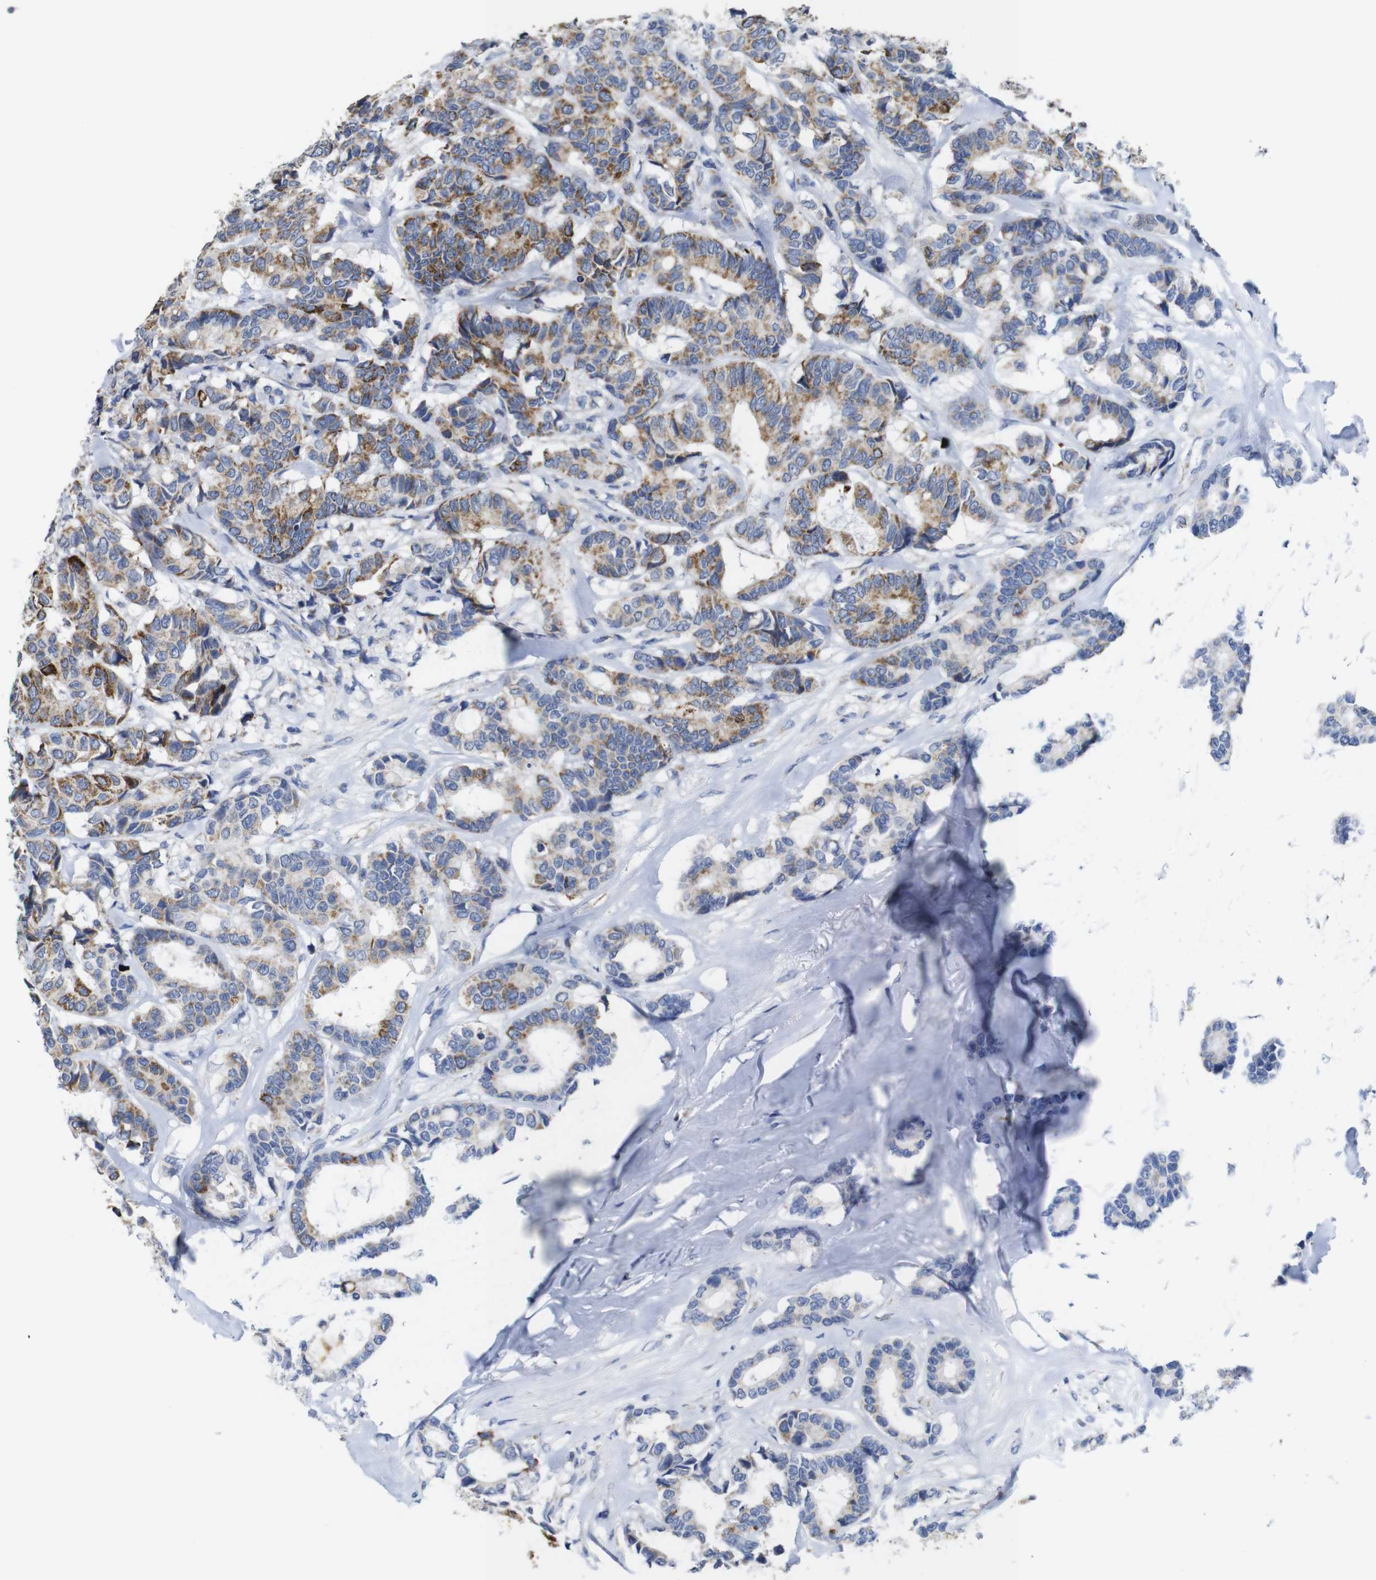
{"staining": {"intensity": "moderate", "quantity": "25%-75%", "location": "cytoplasmic/membranous"}, "tissue": "breast cancer", "cell_type": "Tumor cells", "image_type": "cancer", "snomed": [{"axis": "morphology", "description": "Duct carcinoma"}, {"axis": "topography", "description": "Breast"}], "caption": "DAB (3,3'-diaminobenzidine) immunohistochemical staining of breast cancer displays moderate cytoplasmic/membranous protein positivity in approximately 25%-75% of tumor cells.", "gene": "MAOA", "patient": {"sex": "female", "age": 87}}